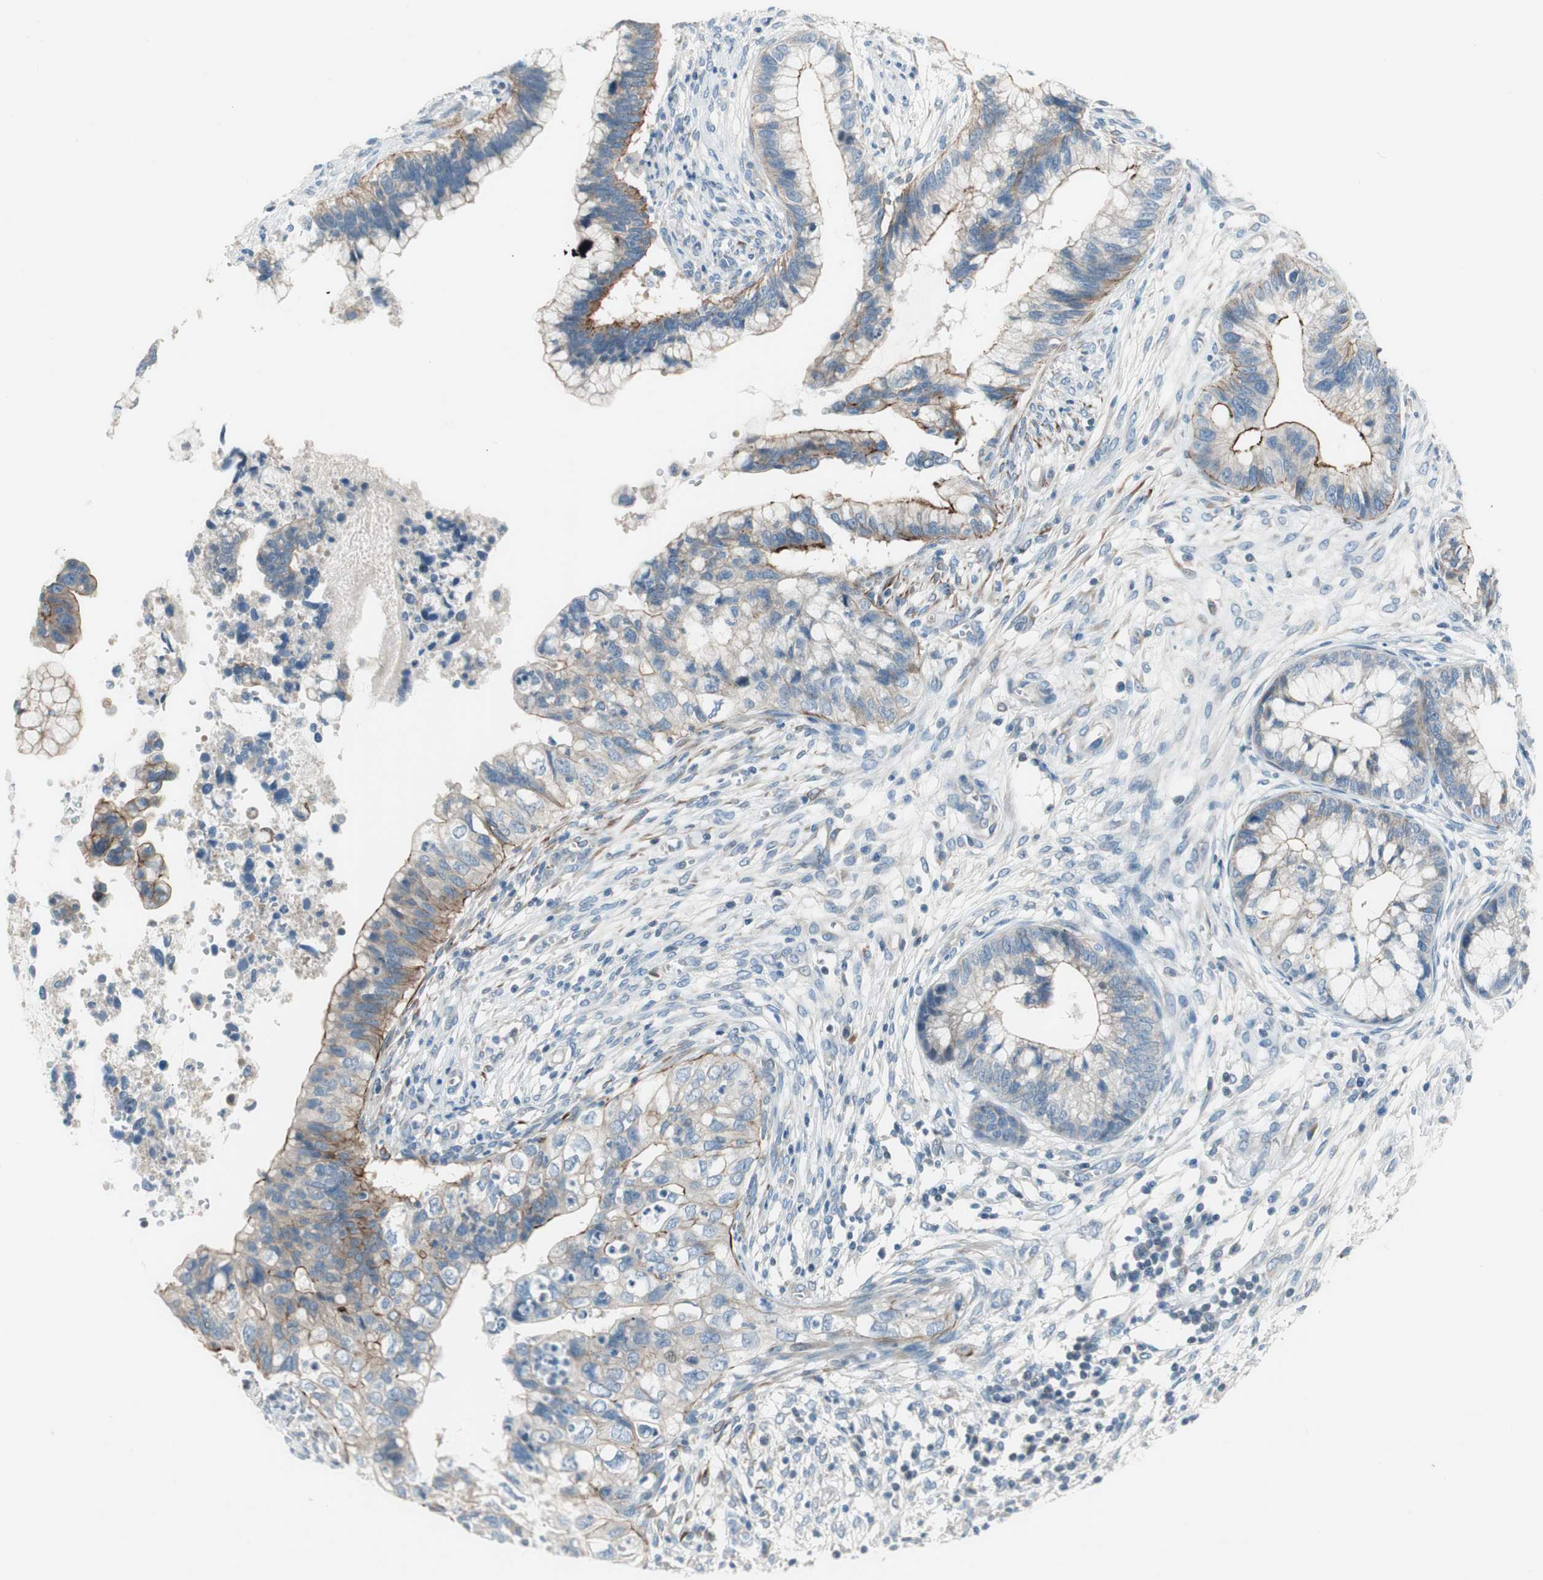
{"staining": {"intensity": "moderate", "quantity": "<25%", "location": "cytoplasmic/membranous"}, "tissue": "cervical cancer", "cell_type": "Tumor cells", "image_type": "cancer", "snomed": [{"axis": "morphology", "description": "Adenocarcinoma, NOS"}, {"axis": "topography", "description": "Cervix"}], "caption": "Adenocarcinoma (cervical) stained with a protein marker demonstrates moderate staining in tumor cells.", "gene": "PRRG4", "patient": {"sex": "female", "age": 44}}